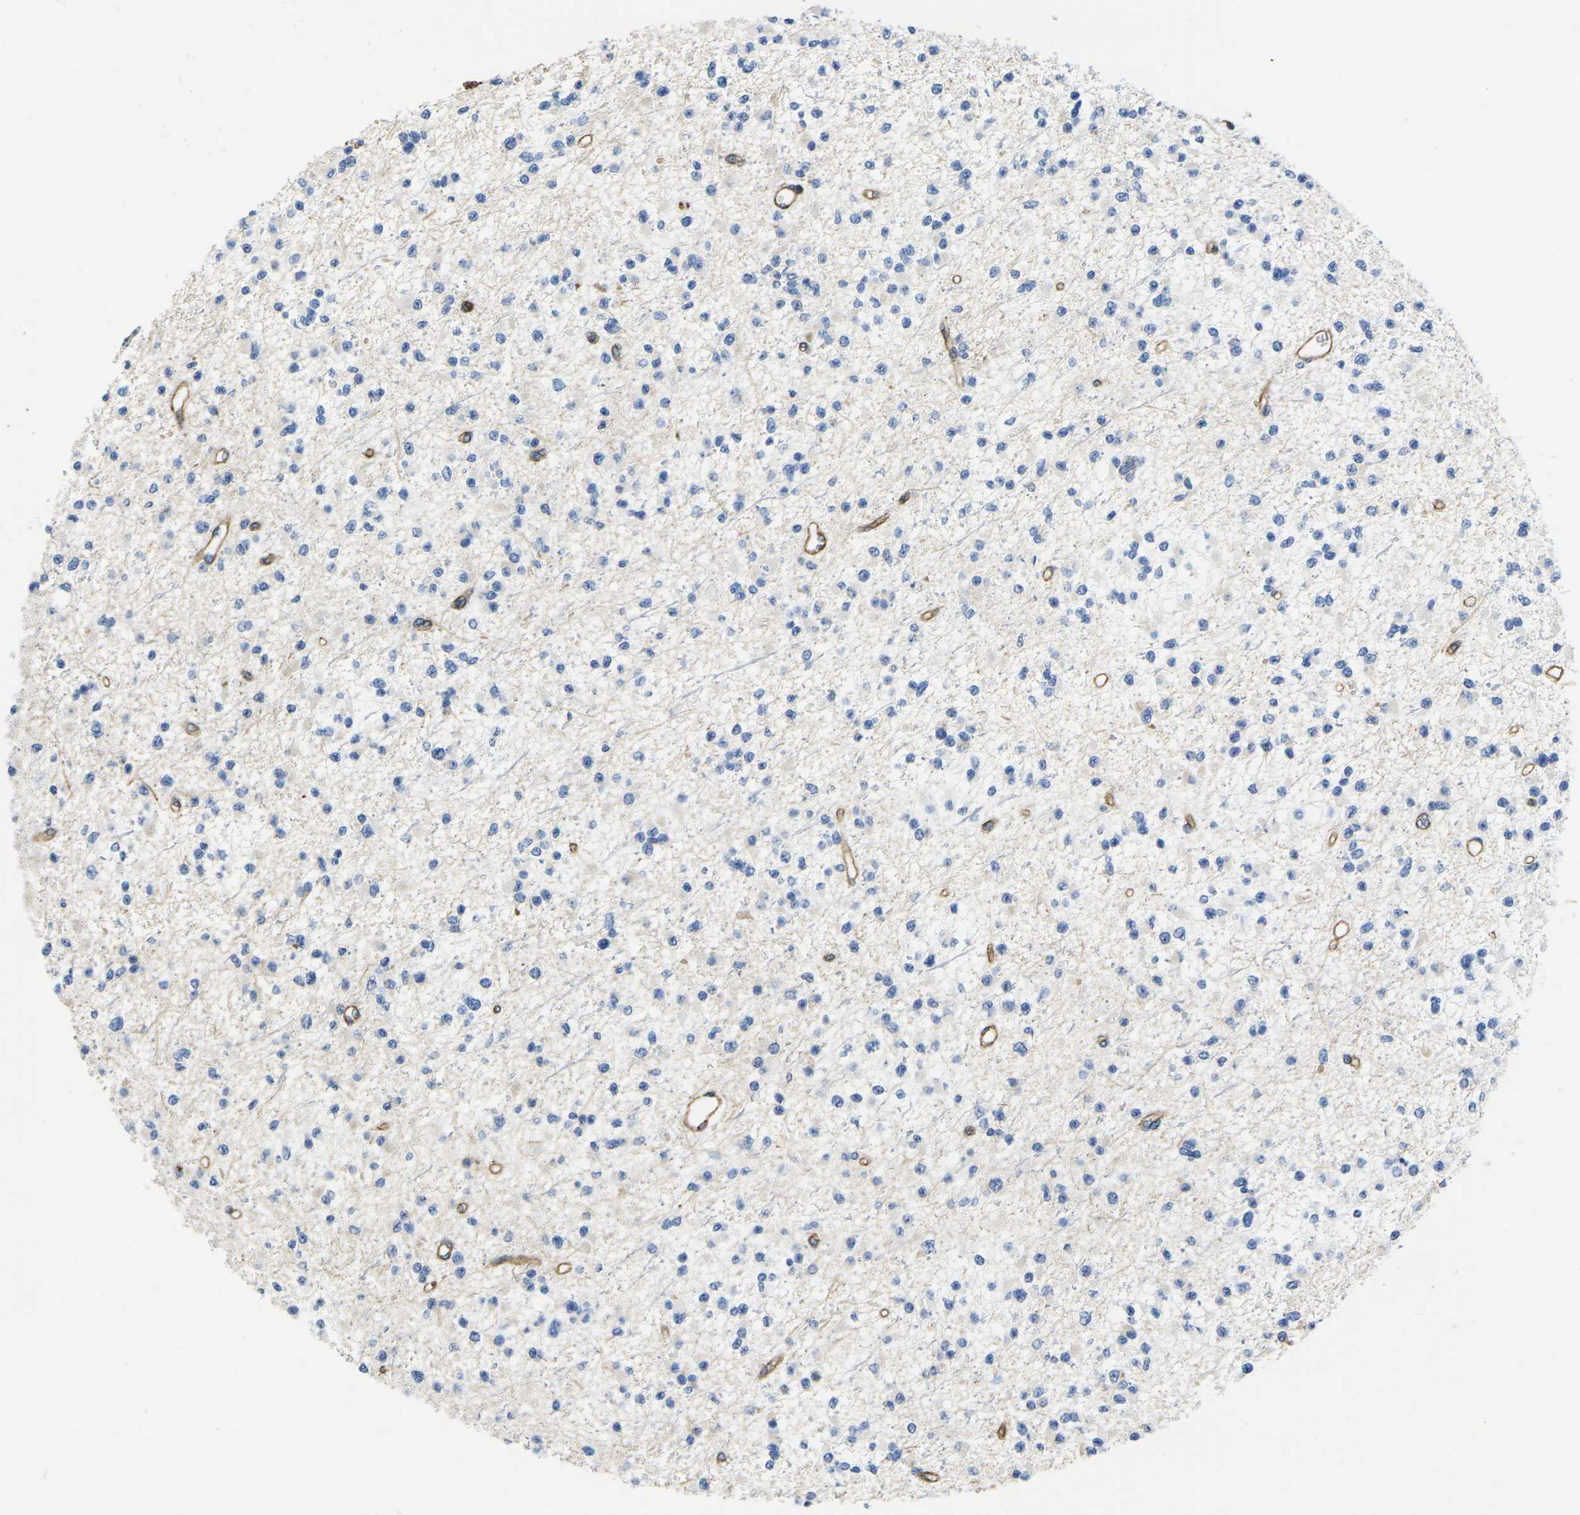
{"staining": {"intensity": "negative", "quantity": "none", "location": "none"}, "tissue": "glioma", "cell_type": "Tumor cells", "image_type": "cancer", "snomed": [{"axis": "morphology", "description": "Glioma, malignant, Low grade"}, {"axis": "topography", "description": "Brain"}], "caption": "Malignant glioma (low-grade) was stained to show a protein in brown. There is no significant expression in tumor cells.", "gene": "IQGAP1", "patient": {"sex": "female", "age": 22}}